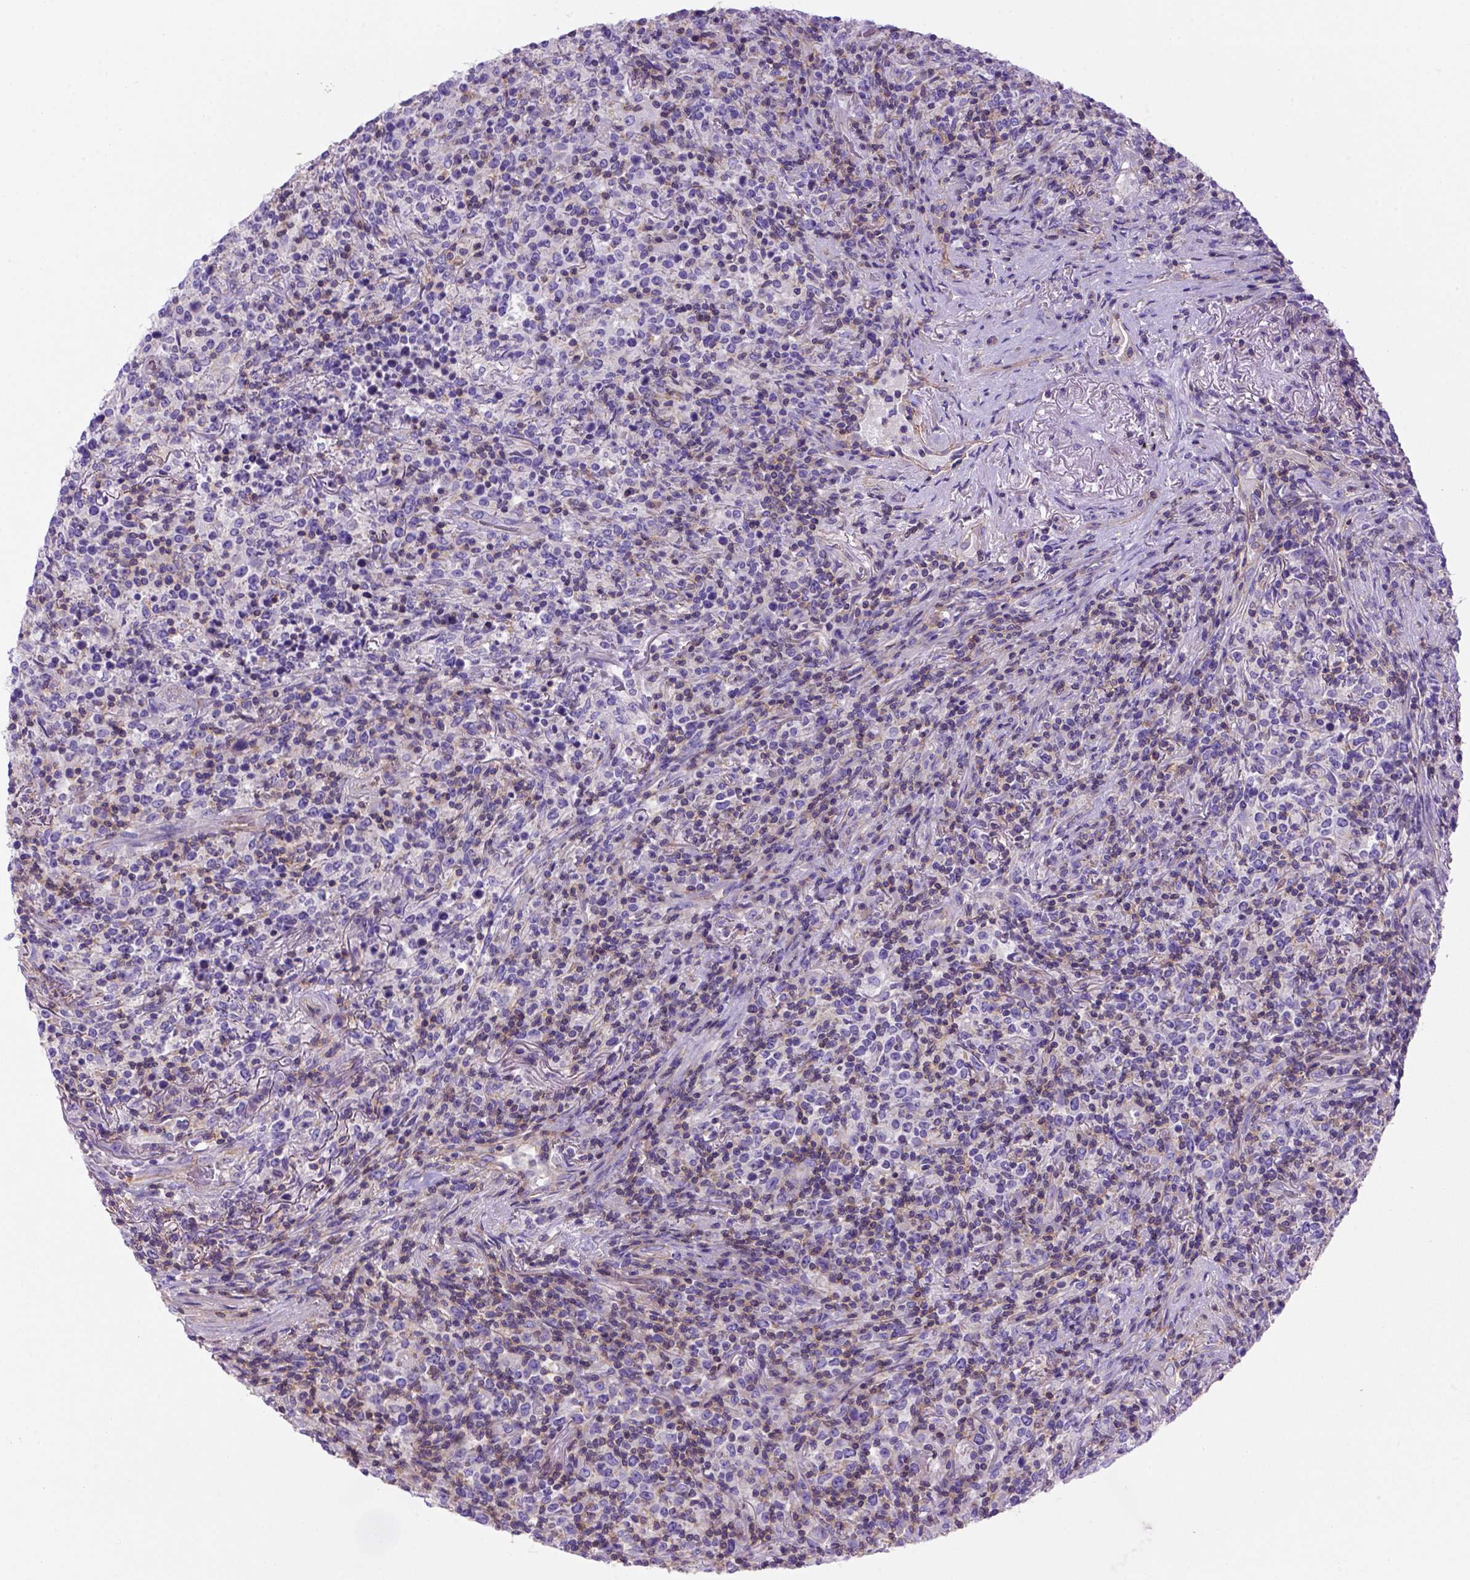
{"staining": {"intensity": "negative", "quantity": "none", "location": "none"}, "tissue": "lymphoma", "cell_type": "Tumor cells", "image_type": "cancer", "snomed": [{"axis": "morphology", "description": "Malignant lymphoma, non-Hodgkin's type, High grade"}, {"axis": "topography", "description": "Lung"}], "caption": "Photomicrograph shows no significant protein positivity in tumor cells of lymphoma. Brightfield microscopy of IHC stained with DAB (brown) and hematoxylin (blue), captured at high magnification.", "gene": "PEX12", "patient": {"sex": "male", "age": 79}}